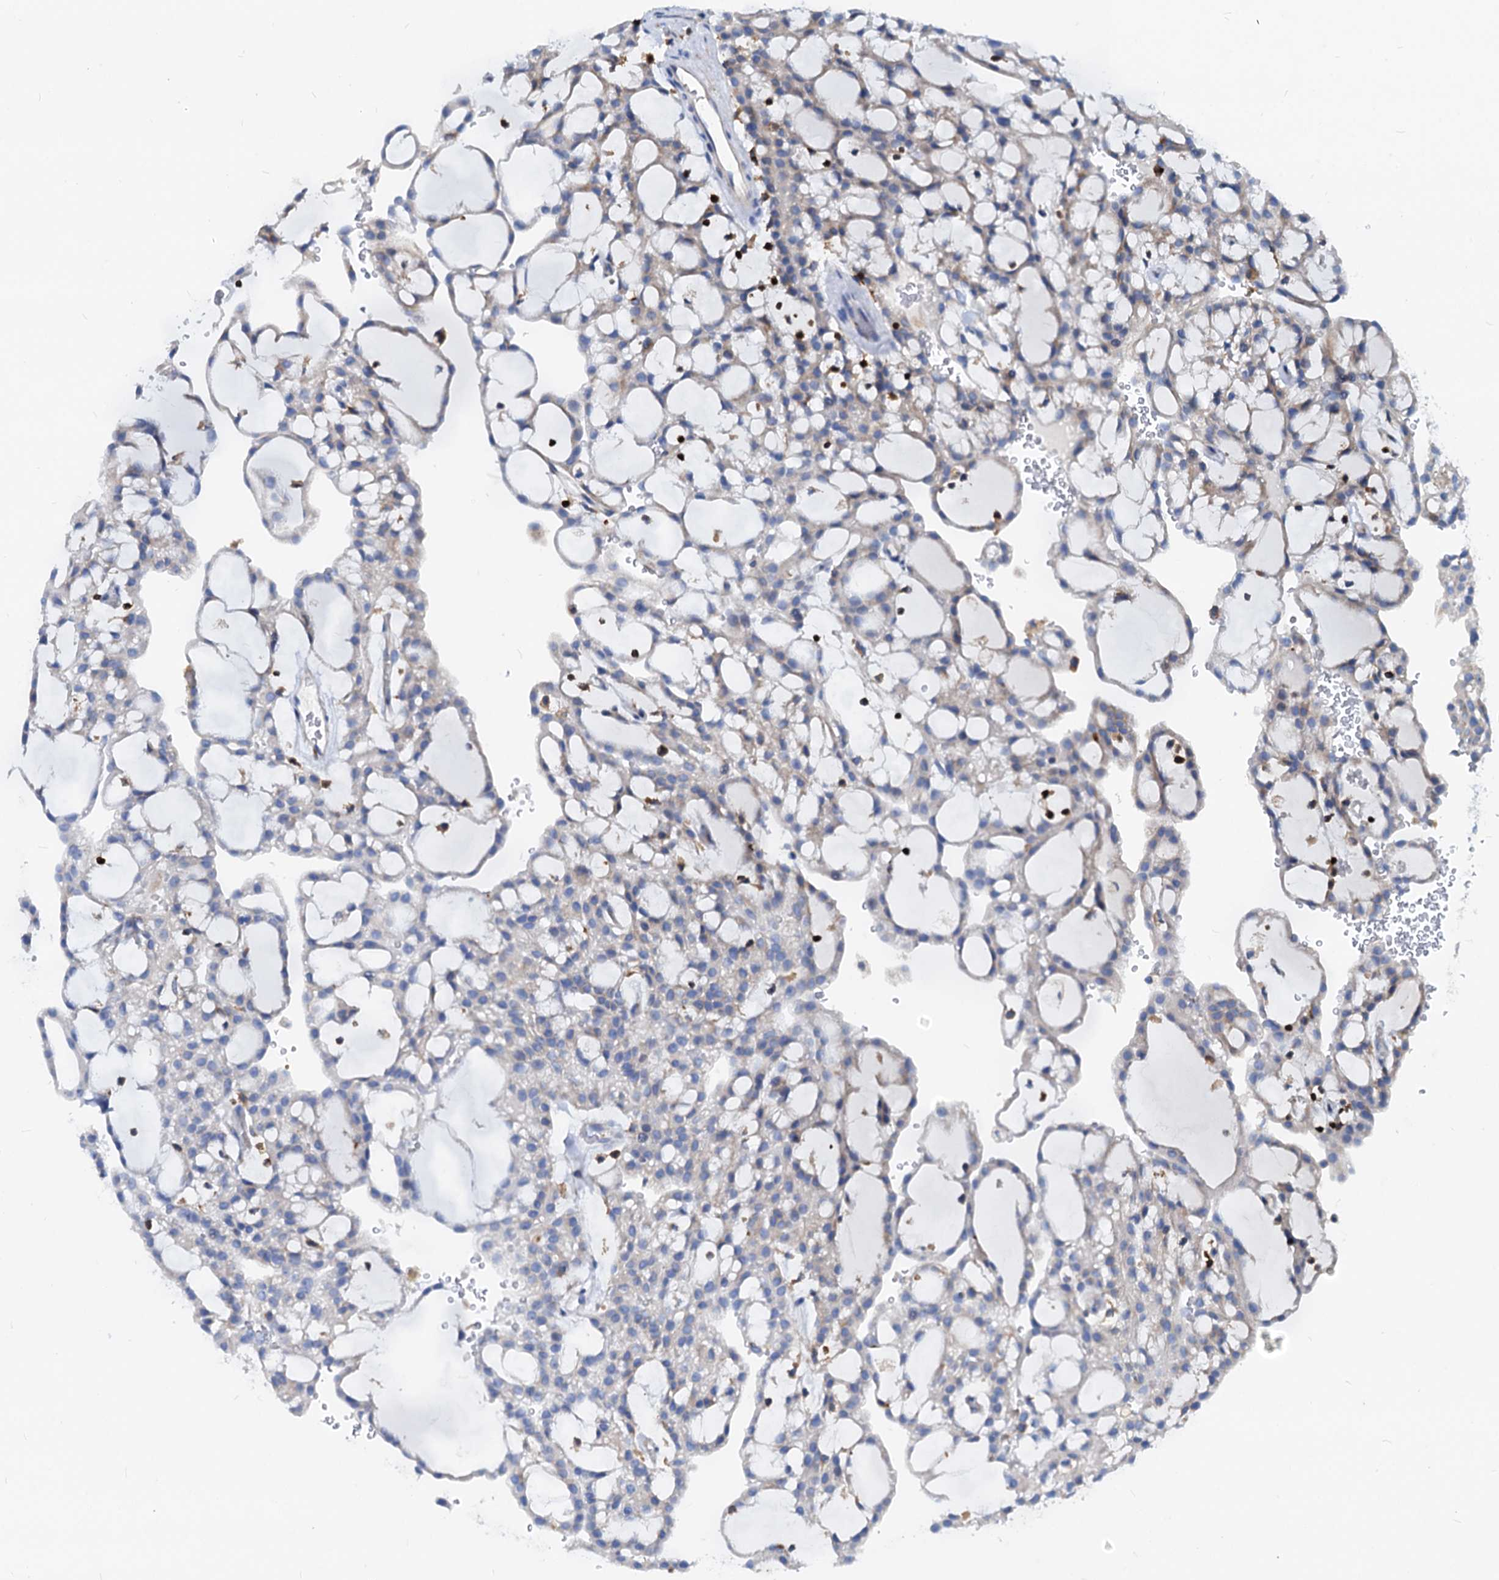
{"staining": {"intensity": "weak", "quantity": "<25%", "location": "cytoplasmic/membranous"}, "tissue": "renal cancer", "cell_type": "Tumor cells", "image_type": "cancer", "snomed": [{"axis": "morphology", "description": "Adenocarcinoma, NOS"}, {"axis": "topography", "description": "Kidney"}], "caption": "Photomicrograph shows no significant protein expression in tumor cells of adenocarcinoma (renal).", "gene": "LCP2", "patient": {"sex": "male", "age": 63}}